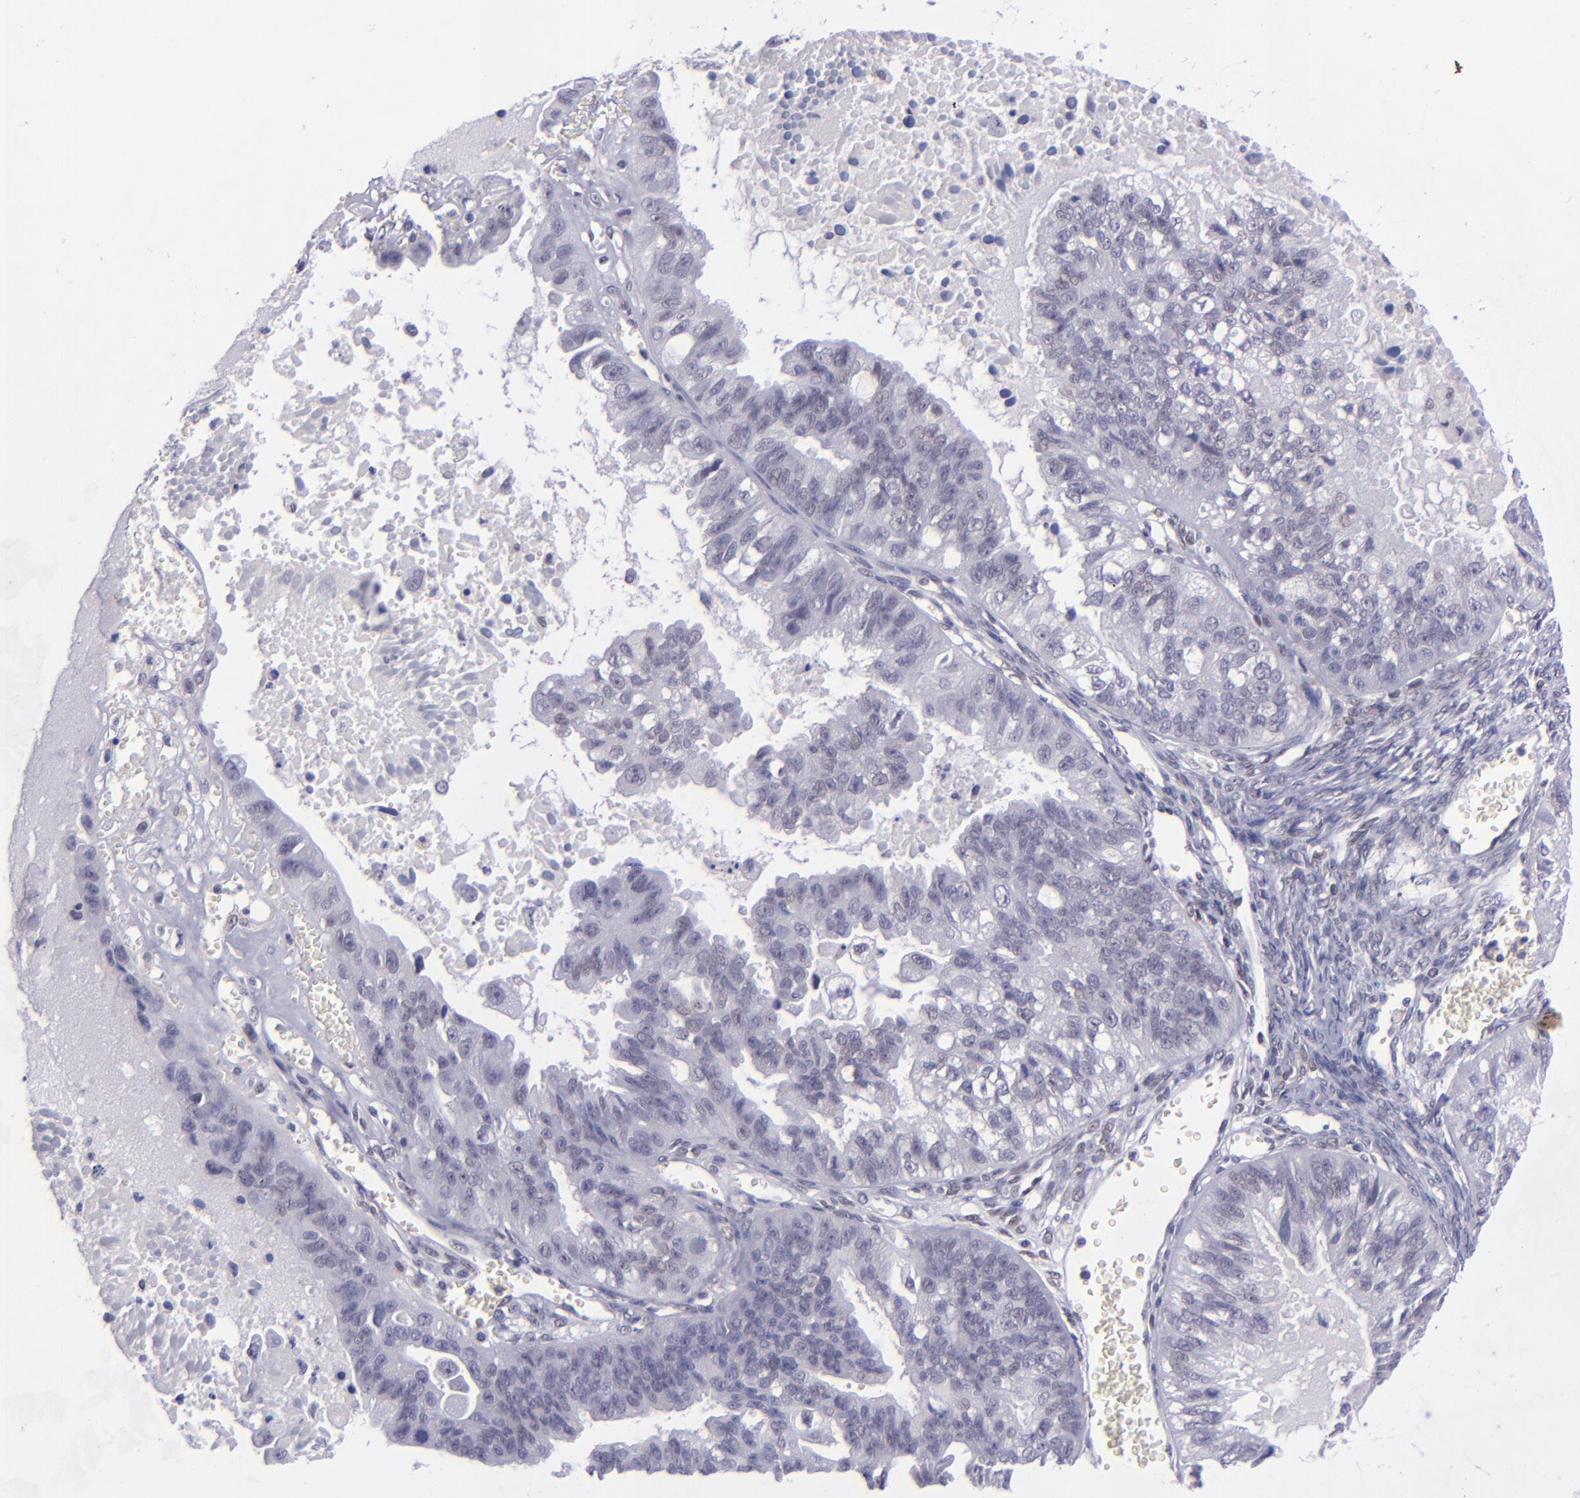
{"staining": {"intensity": "negative", "quantity": "none", "location": "none"}, "tissue": "ovarian cancer", "cell_type": "Tumor cells", "image_type": "cancer", "snomed": [{"axis": "morphology", "description": "Carcinoma, endometroid"}, {"axis": "topography", "description": "Ovary"}], "caption": "Immunohistochemistry photomicrograph of neoplastic tissue: human ovarian cancer stained with DAB exhibits no significant protein expression in tumor cells. (DAB (3,3'-diaminobenzidine) immunohistochemistry with hematoxylin counter stain).", "gene": "BAG1", "patient": {"sex": "female", "age": 85}}